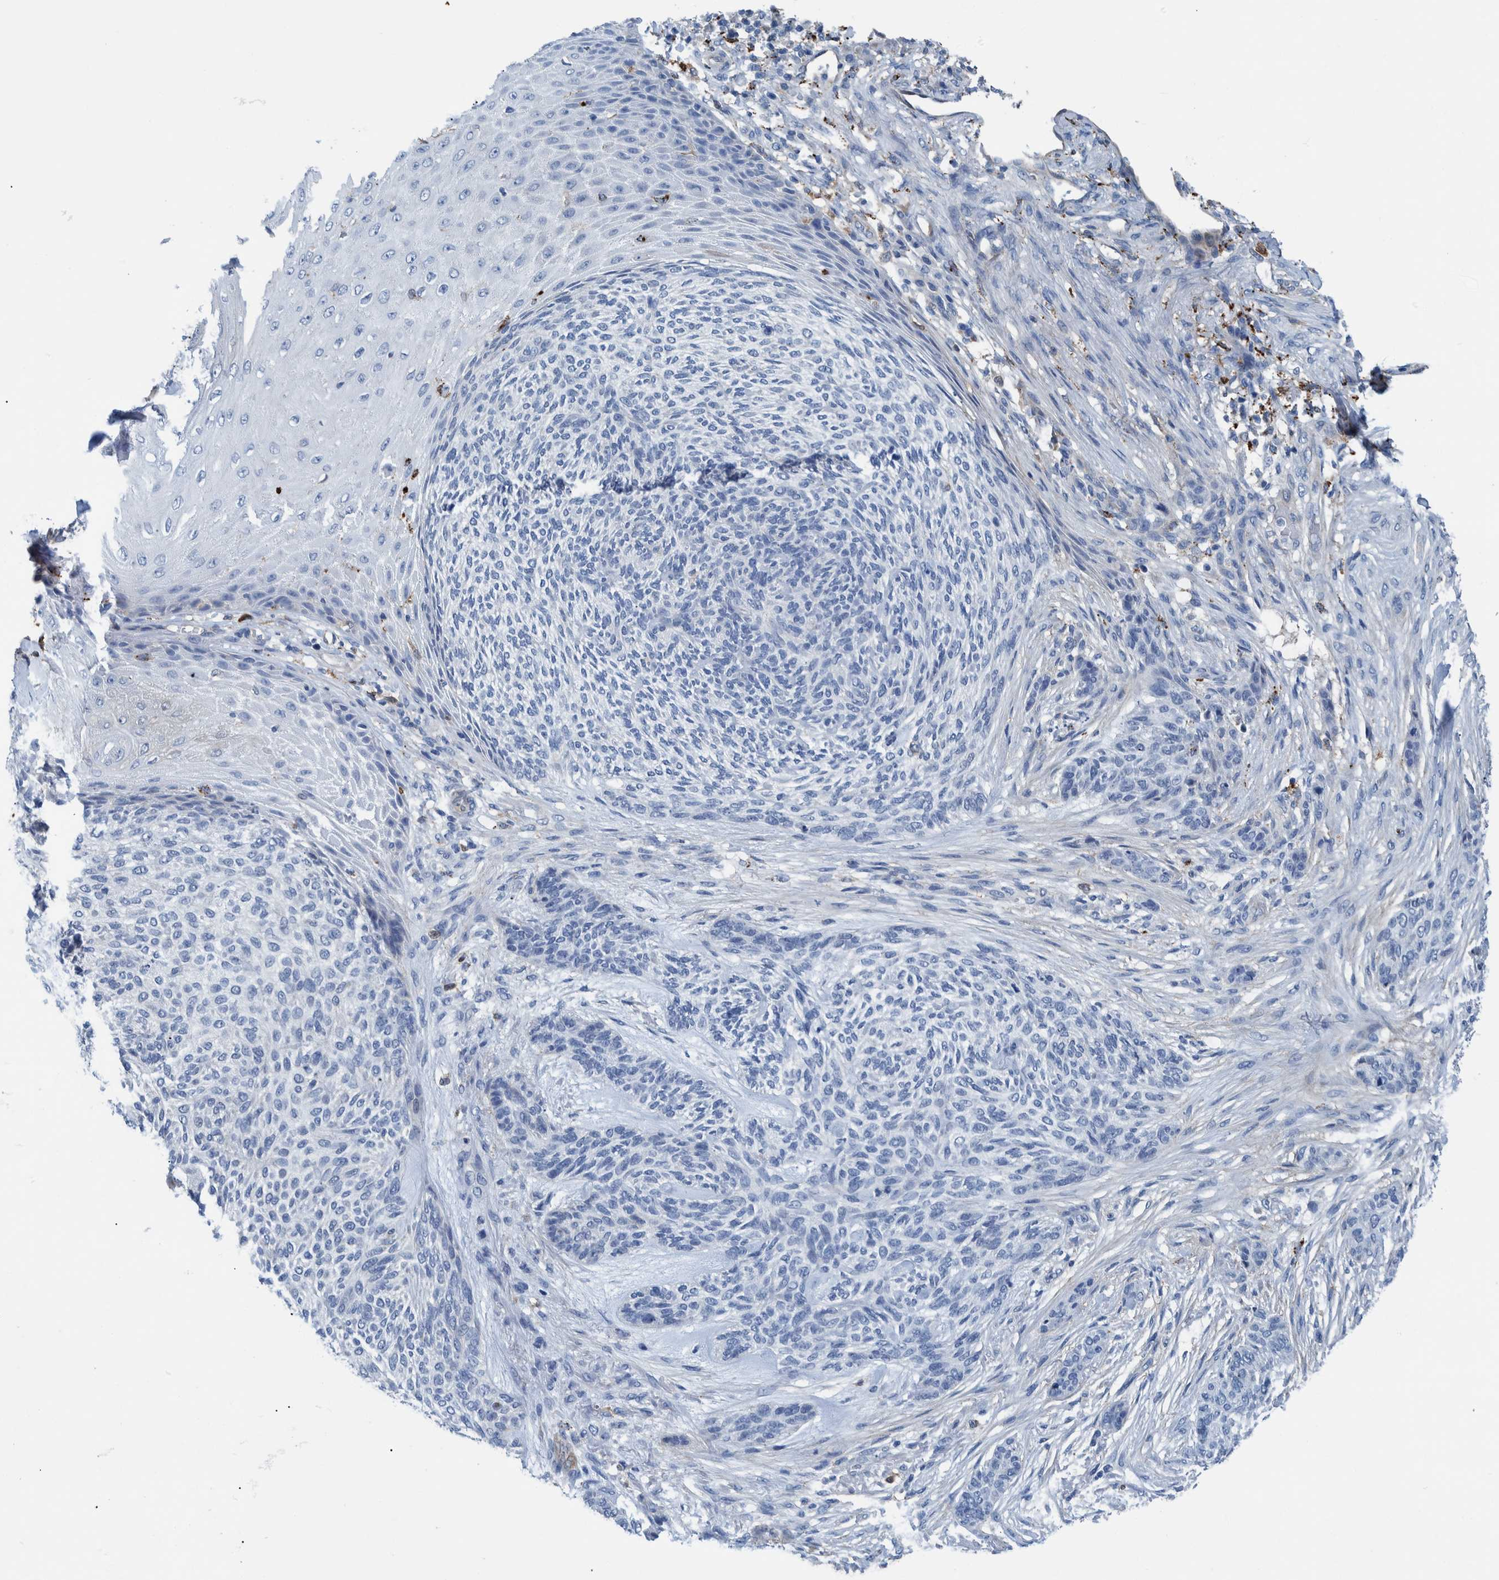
{"staining": {"intensity": "negative", "quantity": "none", "location": "none"}, "tissue": "skin cancer", "cell_type": "Tumor cells", "image_type": "cancer", "snomed": [{"axis": "morphology", "description": "Basal cell carcinoma"}, {"axis": "topography", "description": "Skin"}], "caption": "There is no significant expression in tumor cells of skin basal cell carcinoma.", "gene": "IDO1", "patient": {"sex": "male", "age": 55}}